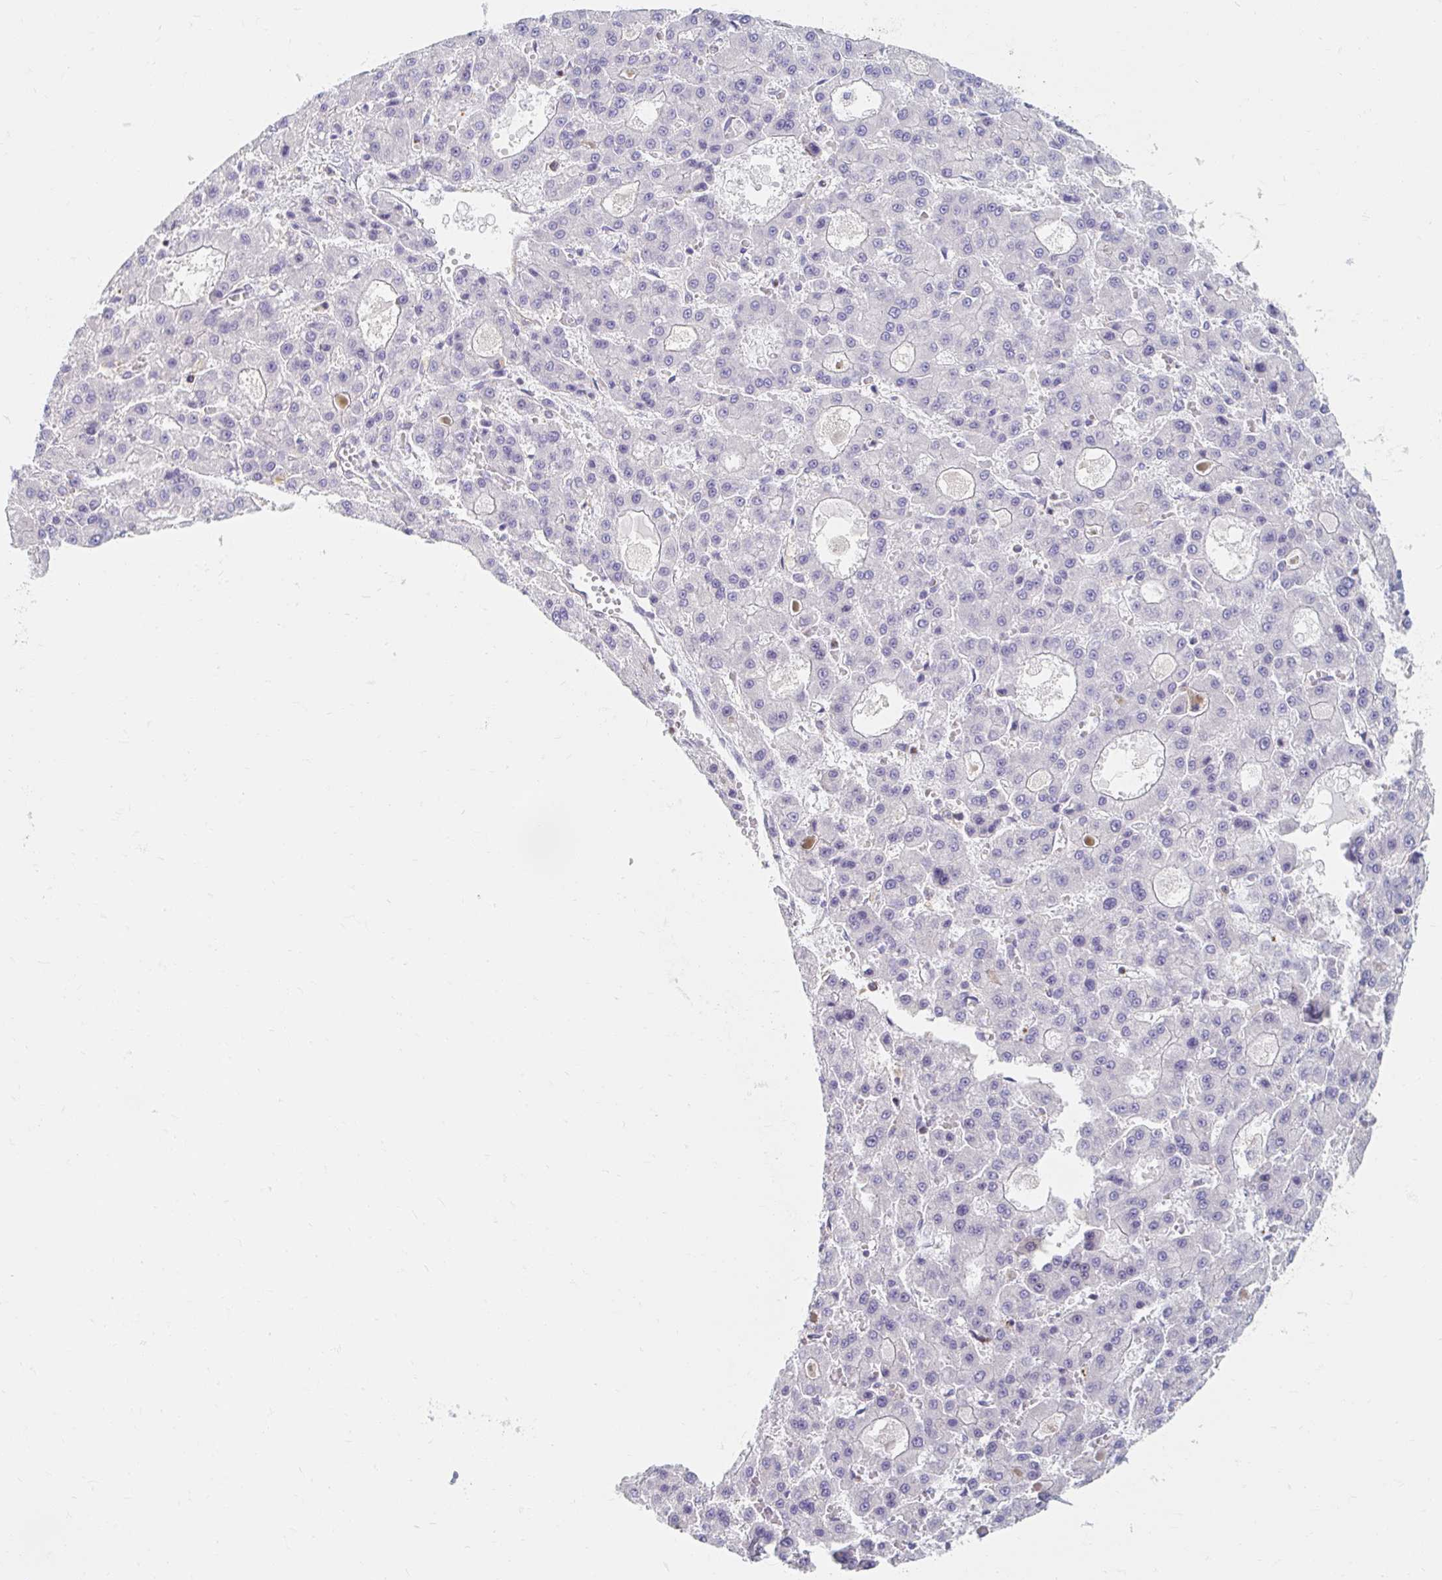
{"staining": {"intensity": "negative", "quantity": "none", "location": "none"}, "tissue": "liver cancer", "cell_type": "Tumor cells", "image_type": "cancer", "snomed": [{"axis": "morphology", "description": "Carcinoma, Hepatocellular, NOS"}, {"axis": "topography", "description": "Liver"}], "caption": "A high-resolution photomicrograph shows immunohistochemistry staining of liver cancer (hepatocellular carcinoma), which reveals no significant positivity in tumor cells.", "gene": "MYLK2", "patient": {"sex": "male", "age": 70}}